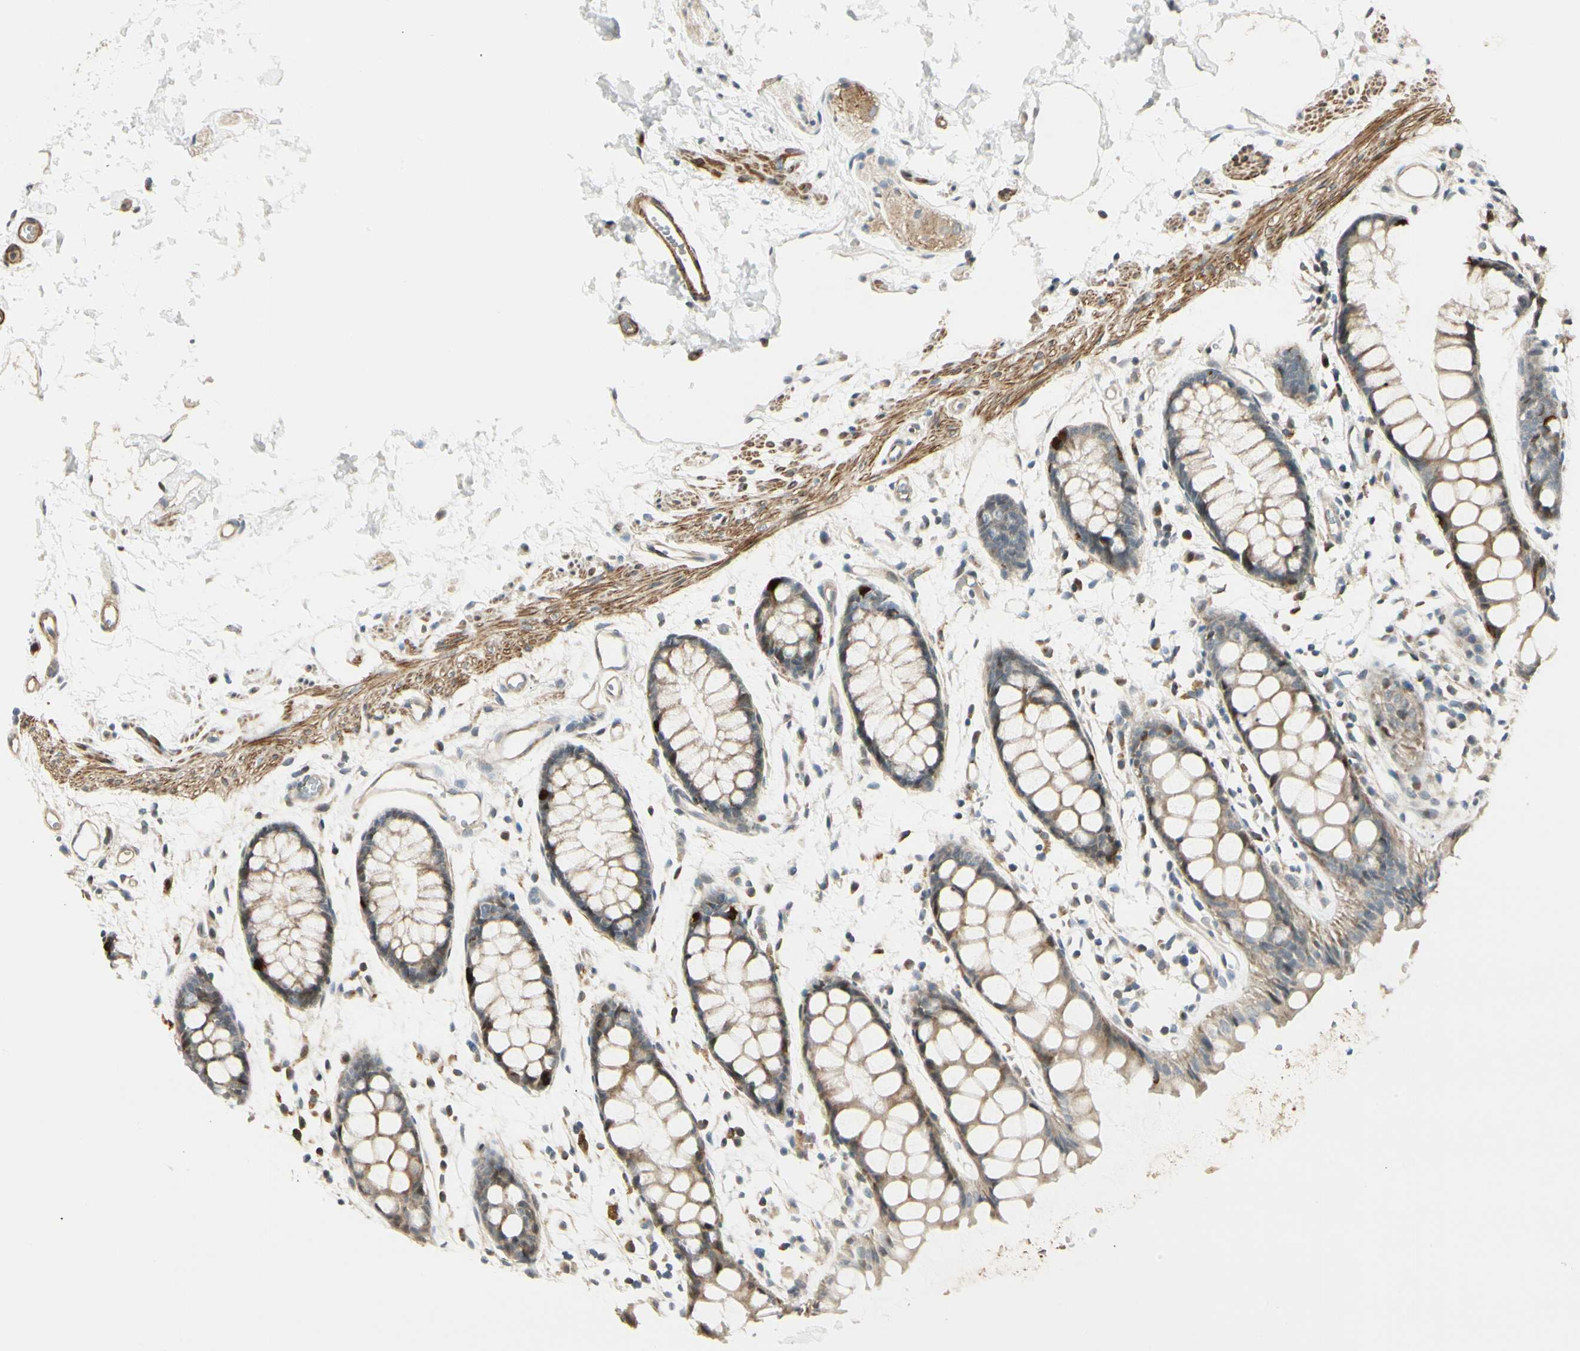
{"staining": {"intensity": "moderate", "quantity": ">75%", "location": "cytoplasmic/membranous"}, "tissue": "rectum", "cell_type": "Glandular cells", "image_type": "normal", "snomed": [{"axis": "morphology", "description": "Normal tissue, NOS"}, {"axis": "topography", "description": "Rectum"}], "caption": "Rectum stained for a protein demonstrates moderate cytoplasmic/membranous positivity in glandular cells. (DAB (3,3'-diaminobenzidine) IHC, brown staining for protein, blue staining for nuclei).", "gene": "P4HA3", "patient": {"sex": "female", "age": 66}}